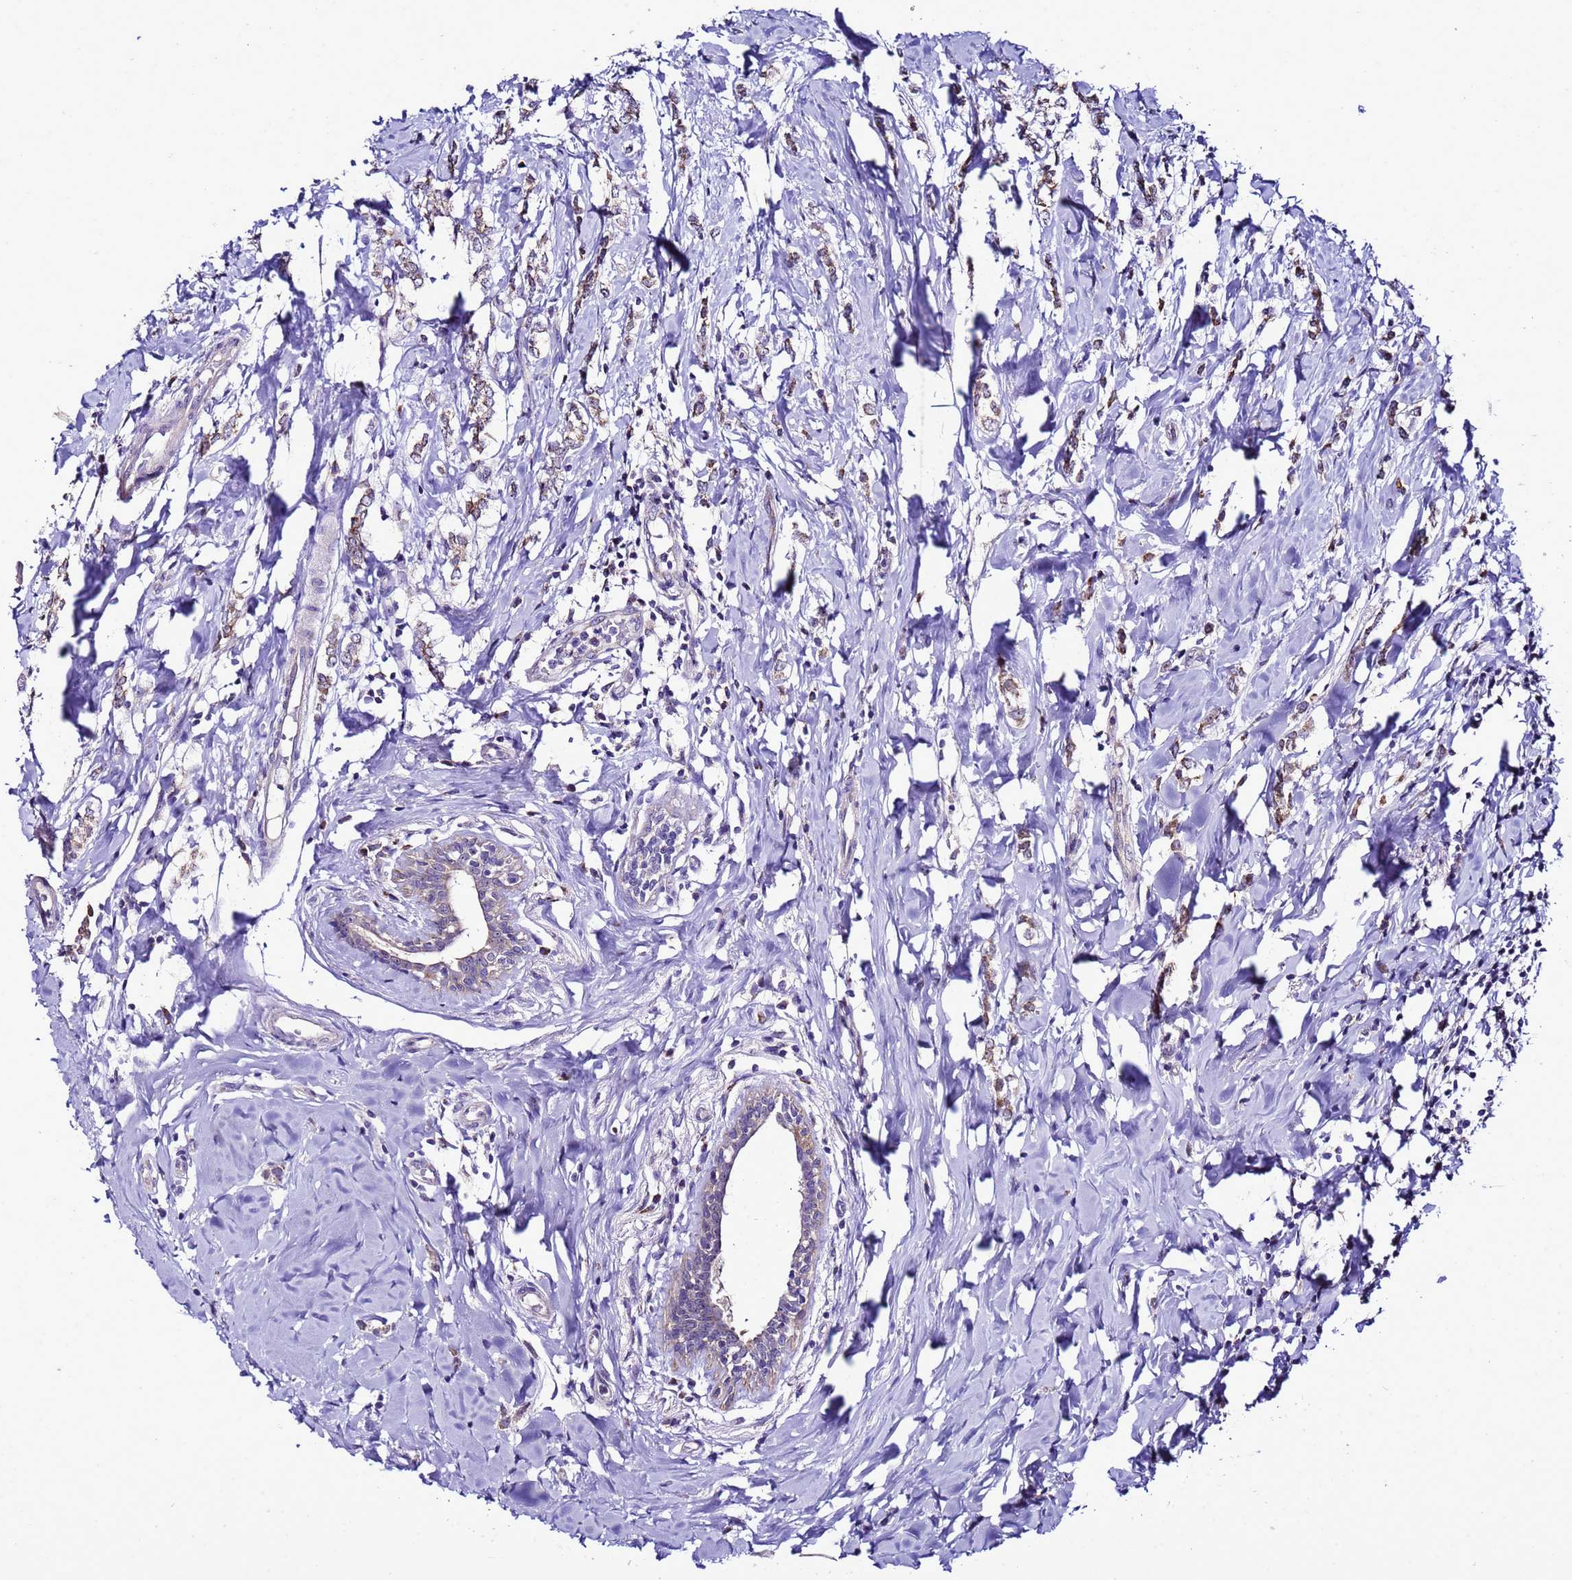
{"staining": {"intensity": "weak", "quantity": "<25%", "location": "cytoplasmic/membranous"}, "tissue": "breast cancer", "cell_type": "Tumor cells", "image_type": "cancer", "snomed": [{"axis": "morphology", "description": "Normal tissue, NOS"}, {"axis": "morphology", "description": "Lobular carcinoma"}, {"axis": "topography", "description": "Breast"}], "caption": "Tumor cells are negative for protein expression in human breast lobular carcinoma.", "gene": "DPH6", "patient": {"sex": "female", "age": 47}}